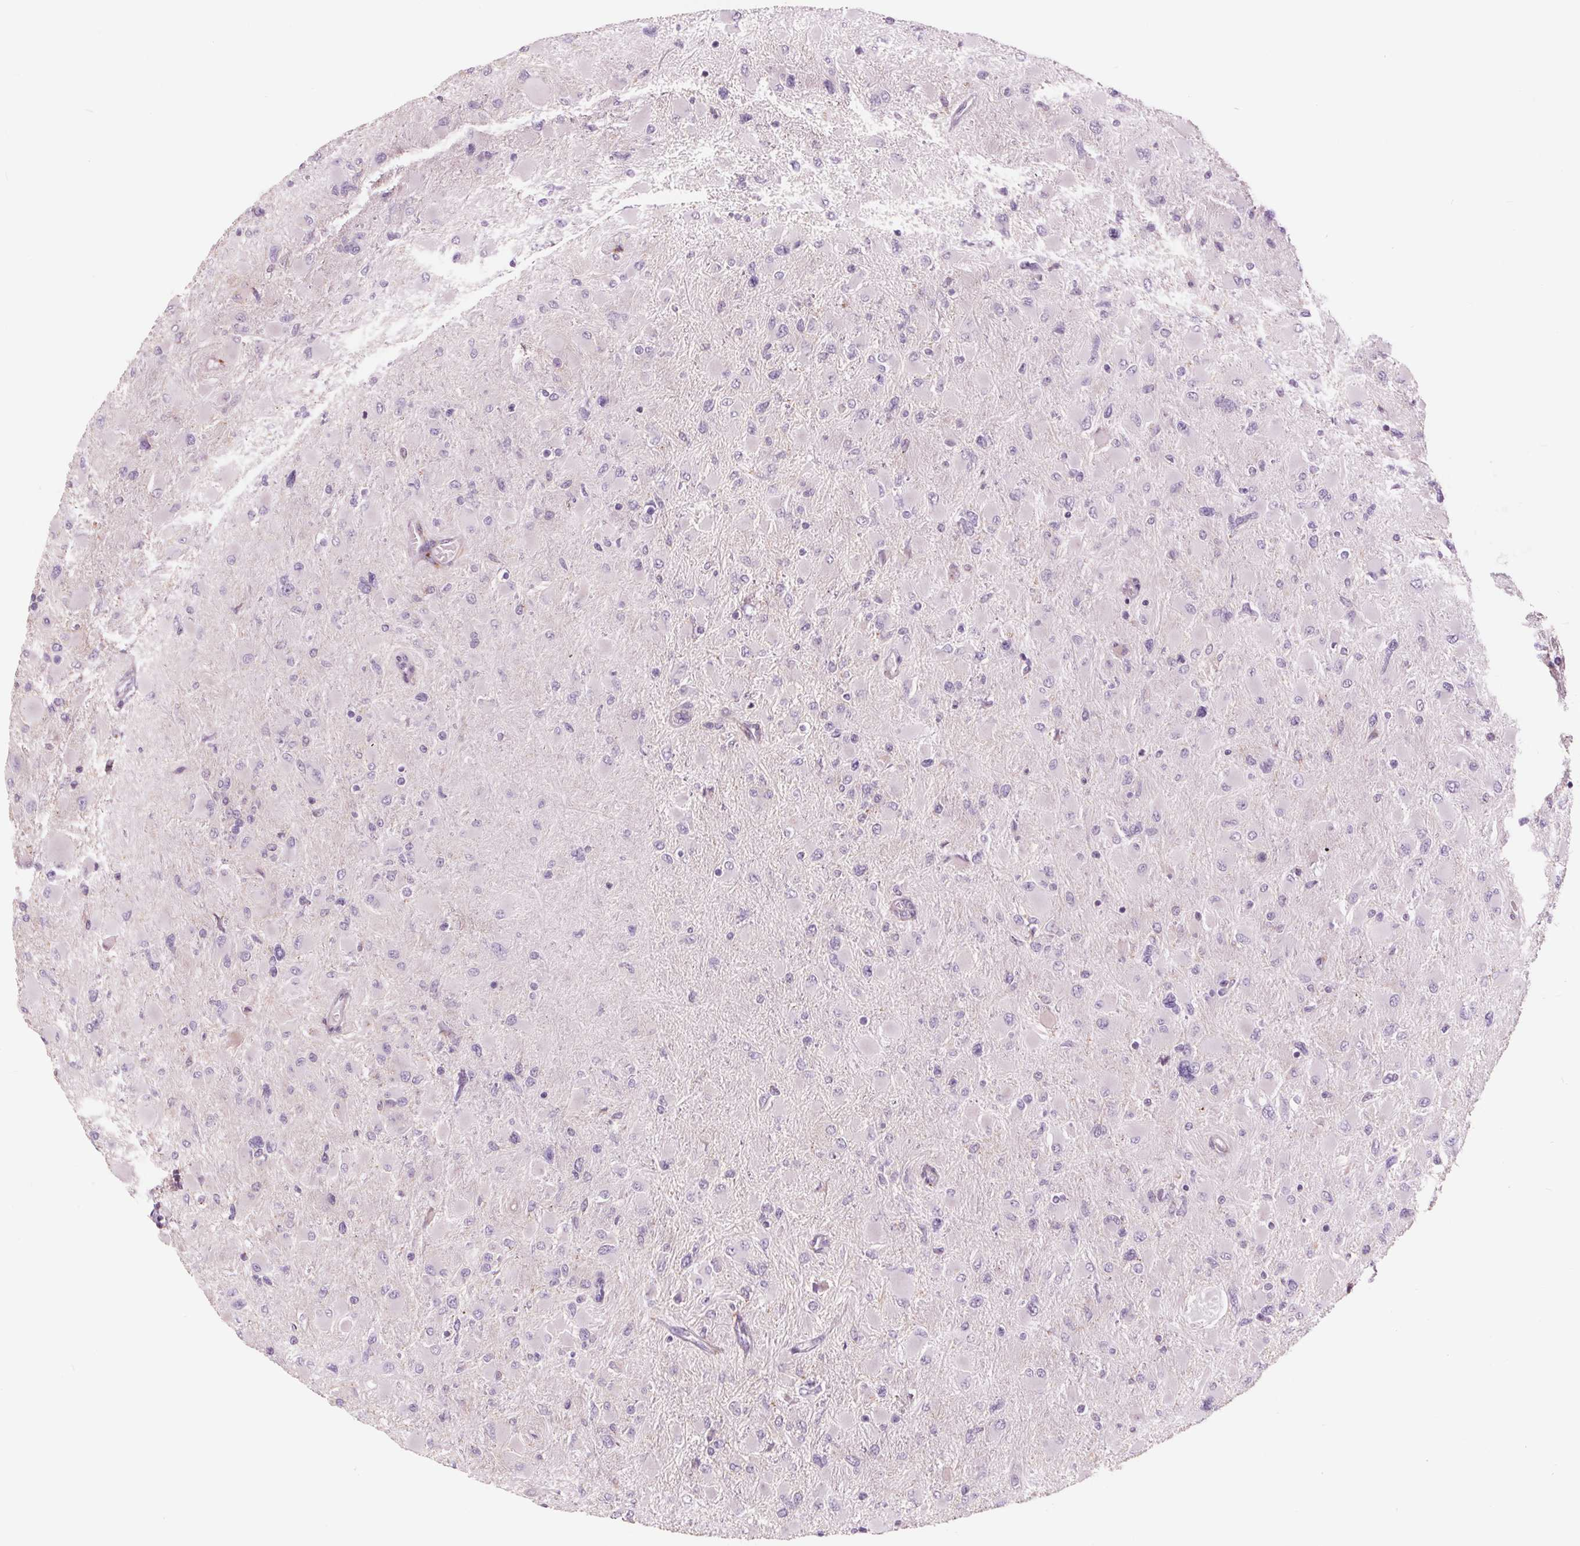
{"staining": {"intensity": "negative", "quantity": "none", "location": "none"}, "tissue": "glioma", "cell_type": "Tumor cells", "image_type": "cancer", "snomed": [{"axis": "morphology", "description": "Glioma, malignant, High grade"}, {"axis": "topography", "description": "Cerebral cortex"}], "caption": "Immunohistochemistry (IHC) histopathology image of glioma stained for a protein (brown), which exhibits no staining in tumor cells. (Stains: DAB (3,3'-diaminobenzidine) immunohistochemistry (IHC) with hematoxylin counter stain, Microscopy: brightfield microscopy at high magnification).", "gene": "SAMD5", "patient": {"sex": "female", "age": 36}}